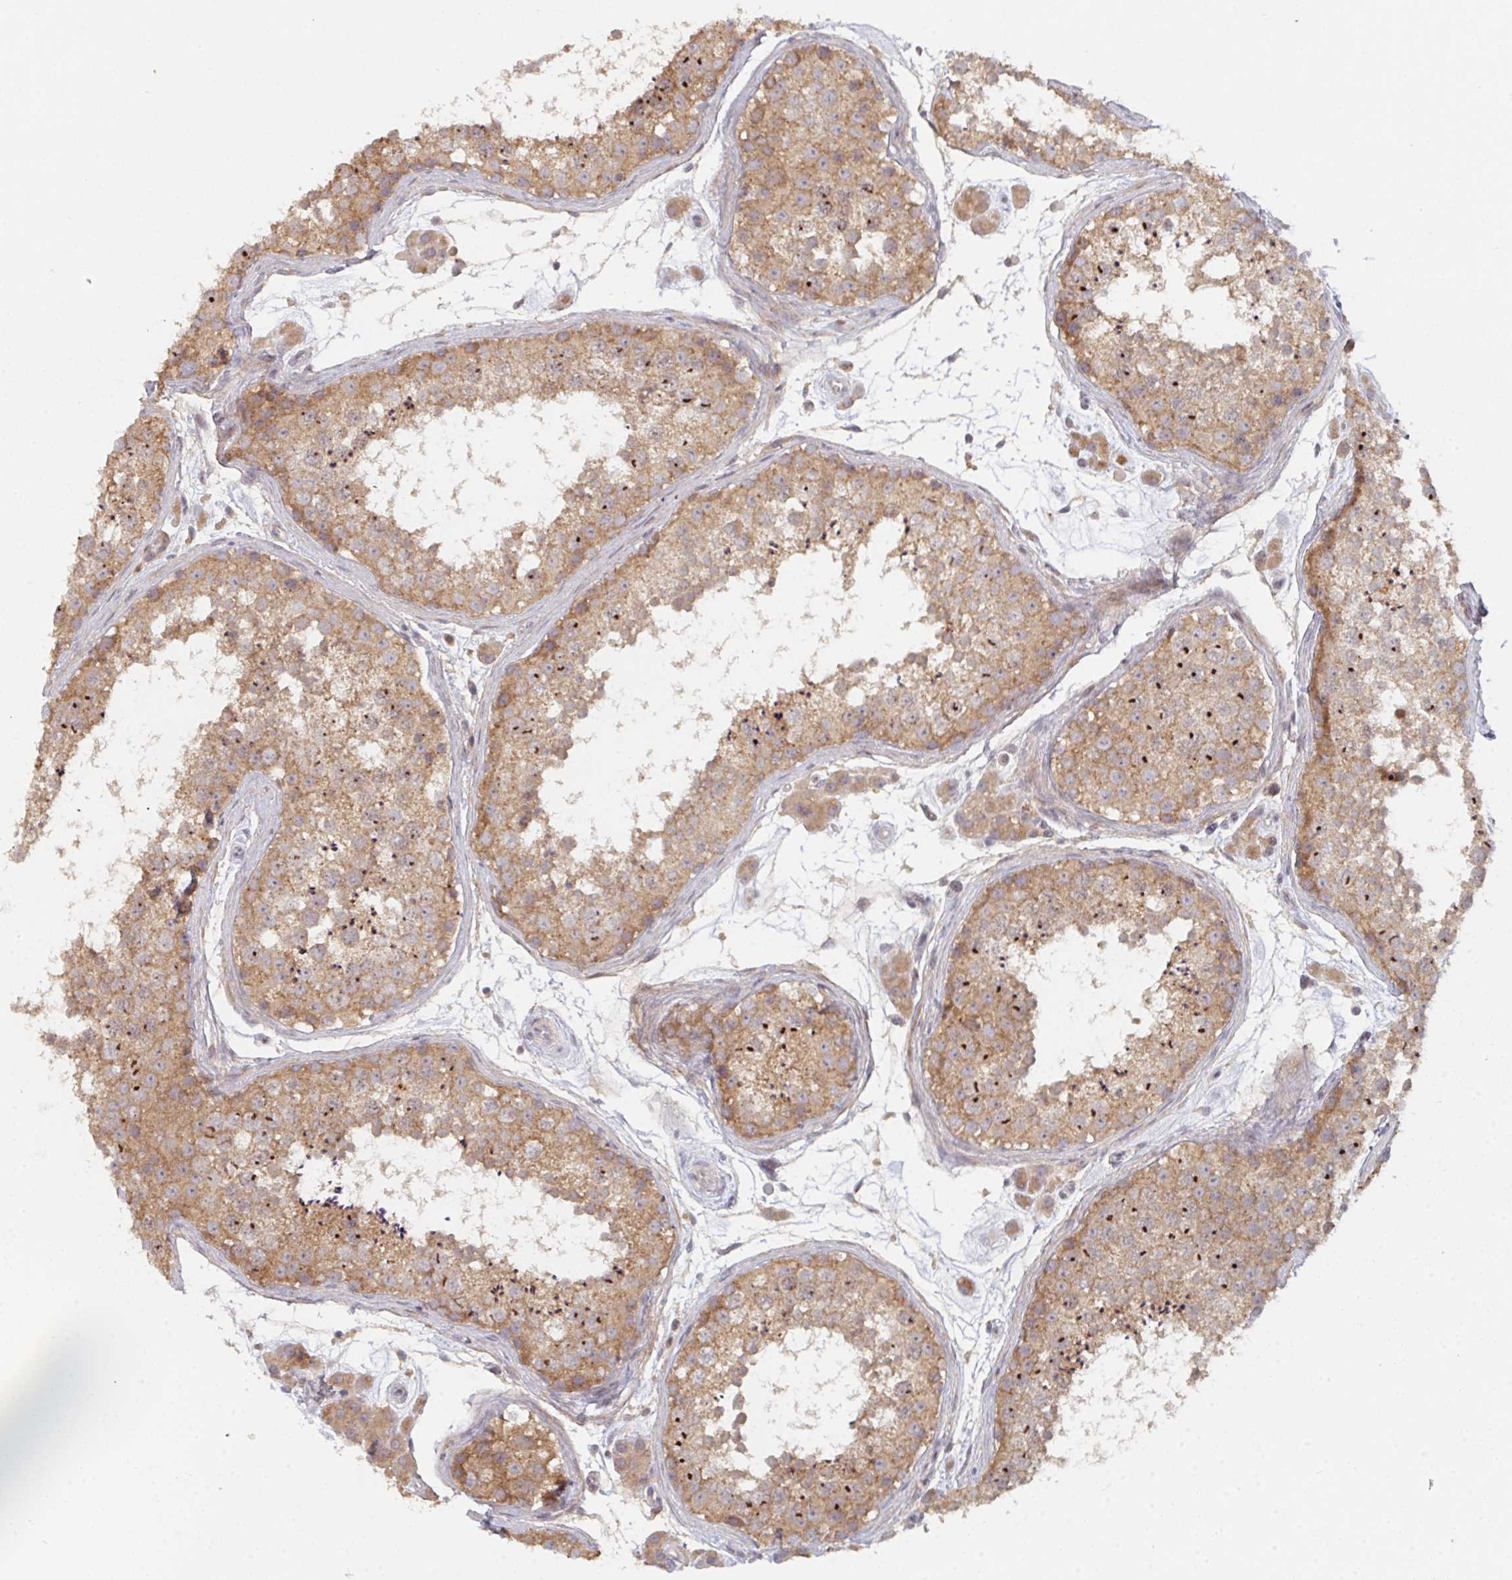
{"staining": {"intensity": "moderate", "quantity": ">75%", "location": "cytoplasmic/membranous"}, "tissue": "testis", "cell_type": "Cells in seminiferous ducts", "image_type": "normal", "snomed": [{"axis": "morphology", "description": "Normal tissue, NOS"}, {"axis": "topography", "description": "Testis"}], "caption": "This image demonstrates immunohistochemistry staining of normal human testis, with medium moderate cytoplasmic/membranous positivity in approximately >75% of cells in seminiferous ducts.", "gene": "DCST1", "patient": {"sex": "male", "age": 41}}